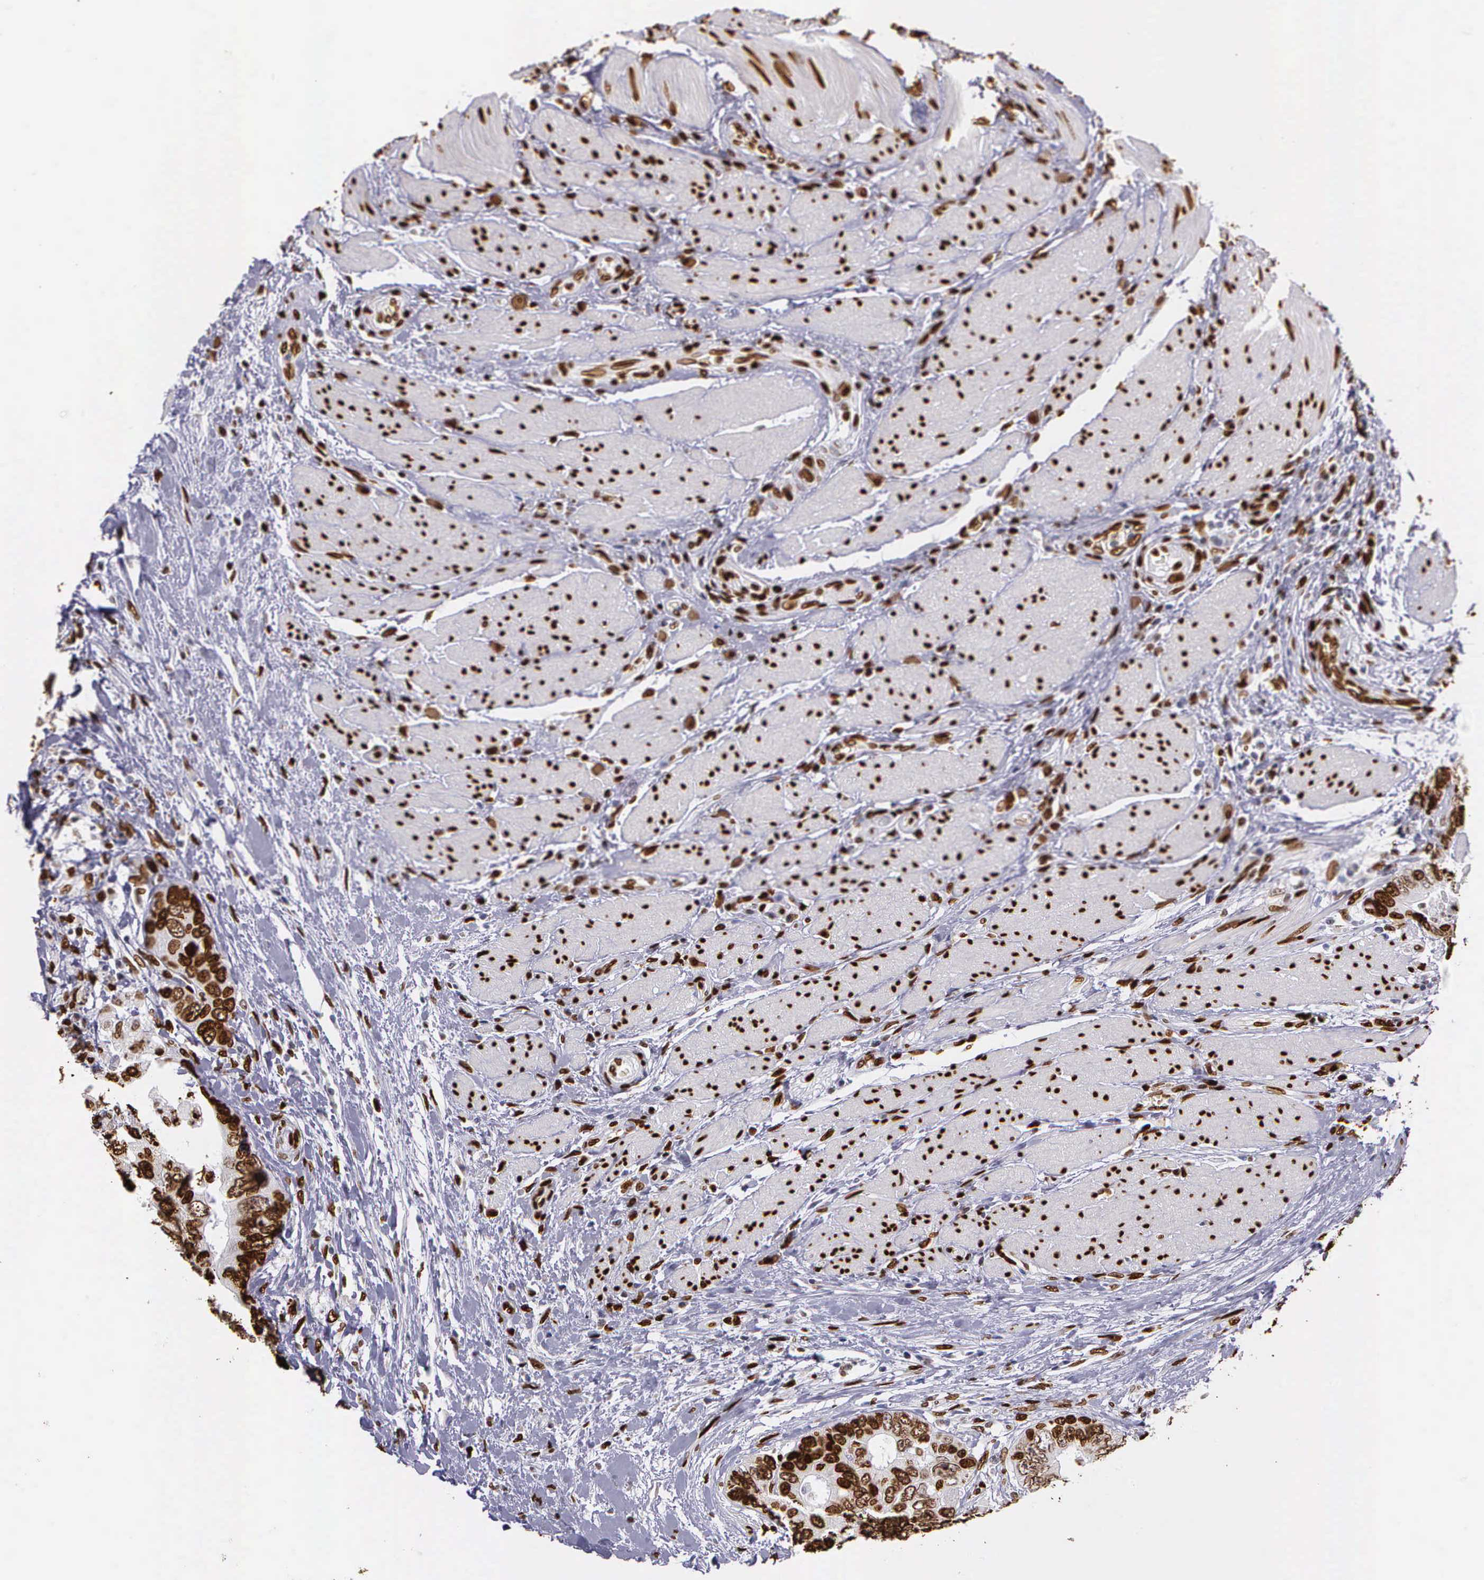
{"staining": {"intensity": "strong", "quantity": ">75%", "location": "nuclear"}, "tissue": "colorectal cancer", "cell_type": "Tumor cells", "image_type": "cancer", "snomed": [{"axis": "morphology", "description": "Adenocarcinoma, NOS"}, {"axis": "topography", "description": "Rectum"}], "caption": "DAB (3,3'-diaminobenzidine) immunohistochemical staining of colorectal cancer demonstrates strong nuclear protein expression in approximately >75% of tumor cells. (DAB IHC with brightfield microscopy, high magnification).", "gene": "H1-0", "patient": {"sex": "female", "age": 67}}